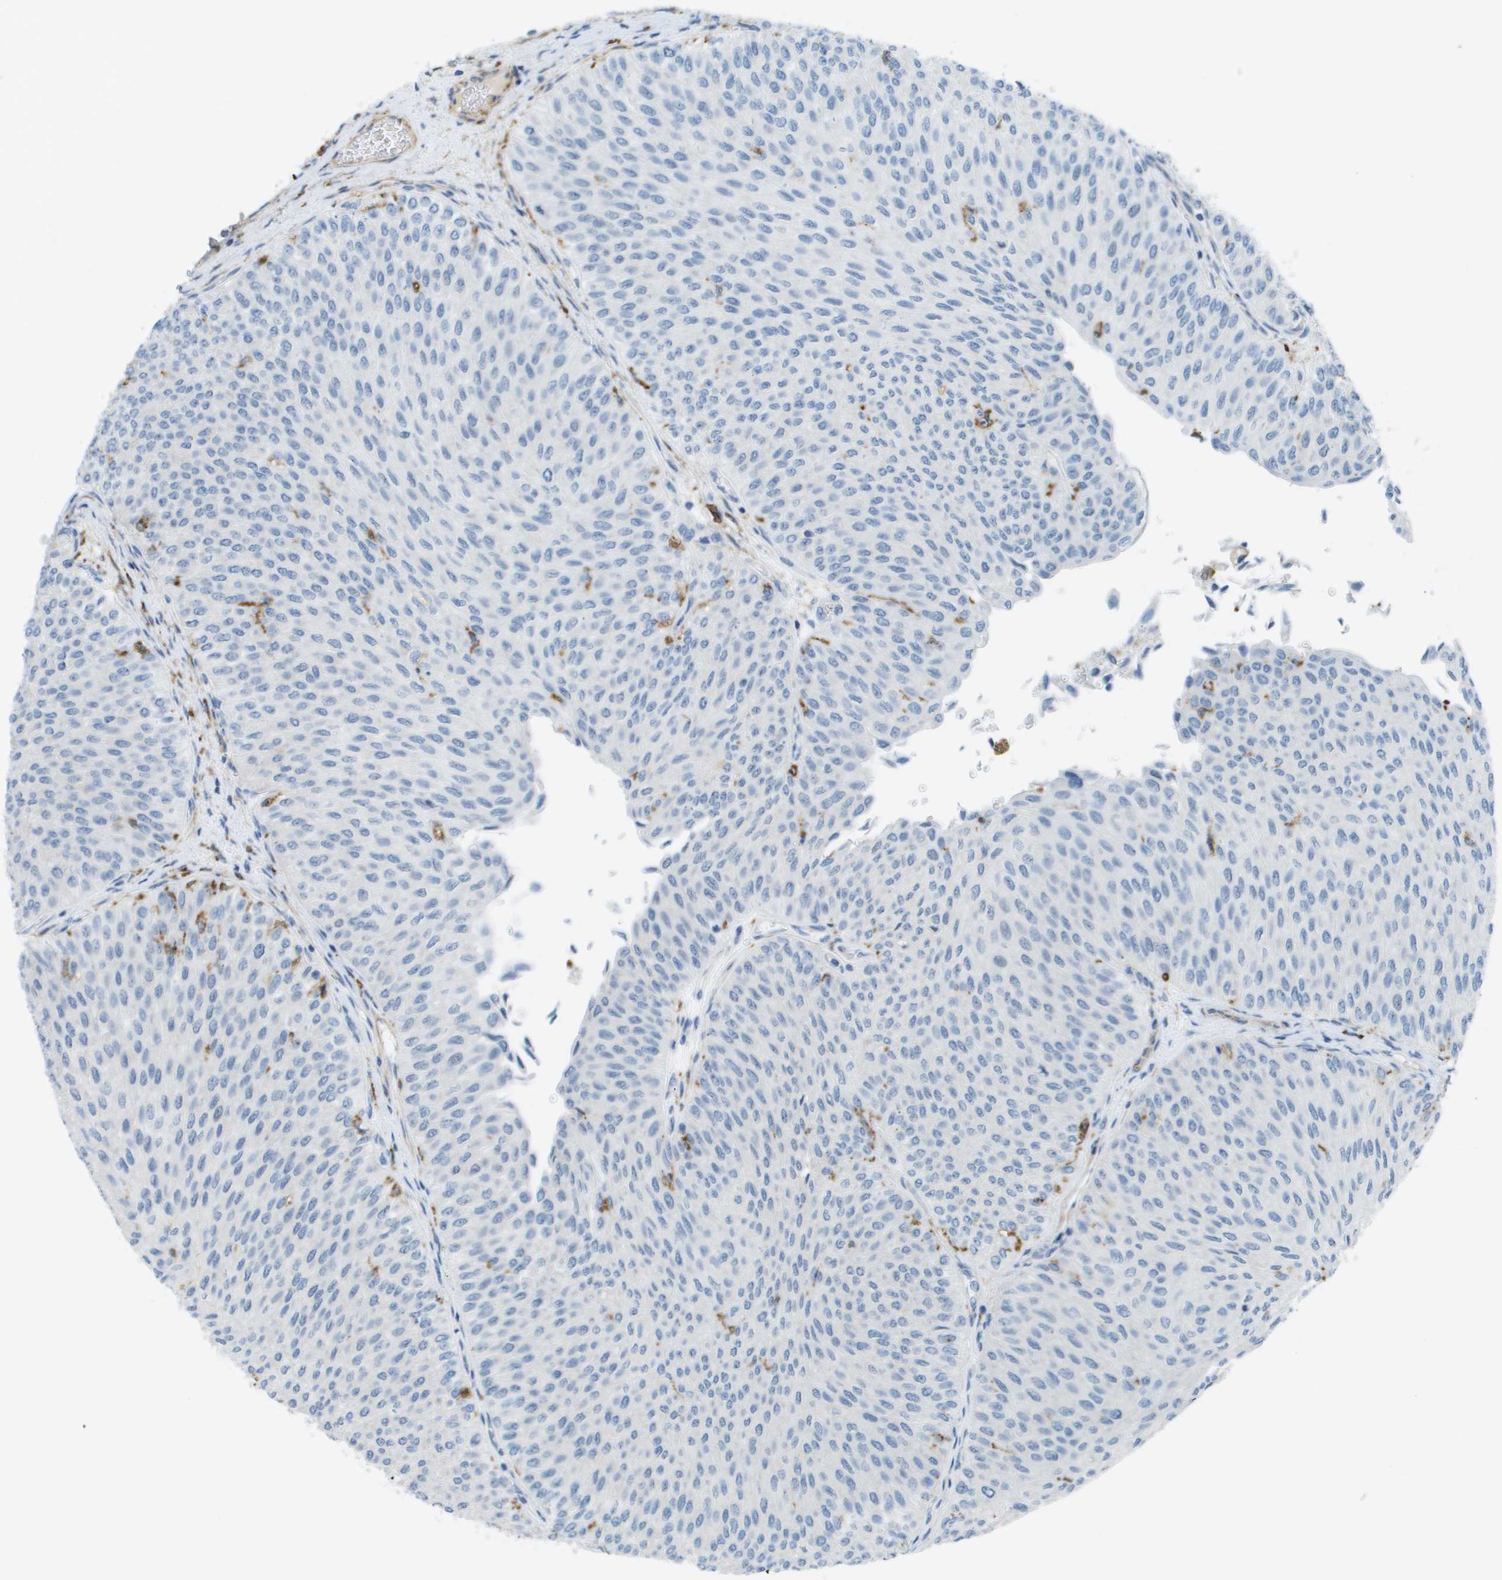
{"staining": {"intensity": "negative", "quantity": "none", "location": "none"}, "tissue": "urothelial cancer", "cell_type": "Tumor cells", "image_type": "cancer", "snomed": [{"axis": "morphology", "description": "Urothelial carcinoma, Low grade"}, {"axis": "topography", "description": "Urinary bladder"}], "caption": "There is no significant staining in tumor cells of urothelial carcinoma (low-grade). (Brightfield microscopy of DAB immunohistochemistry (IHC) at high magnification).", "gene": "ZBTB43", "patient": {"sex": "male", "age": 78}}